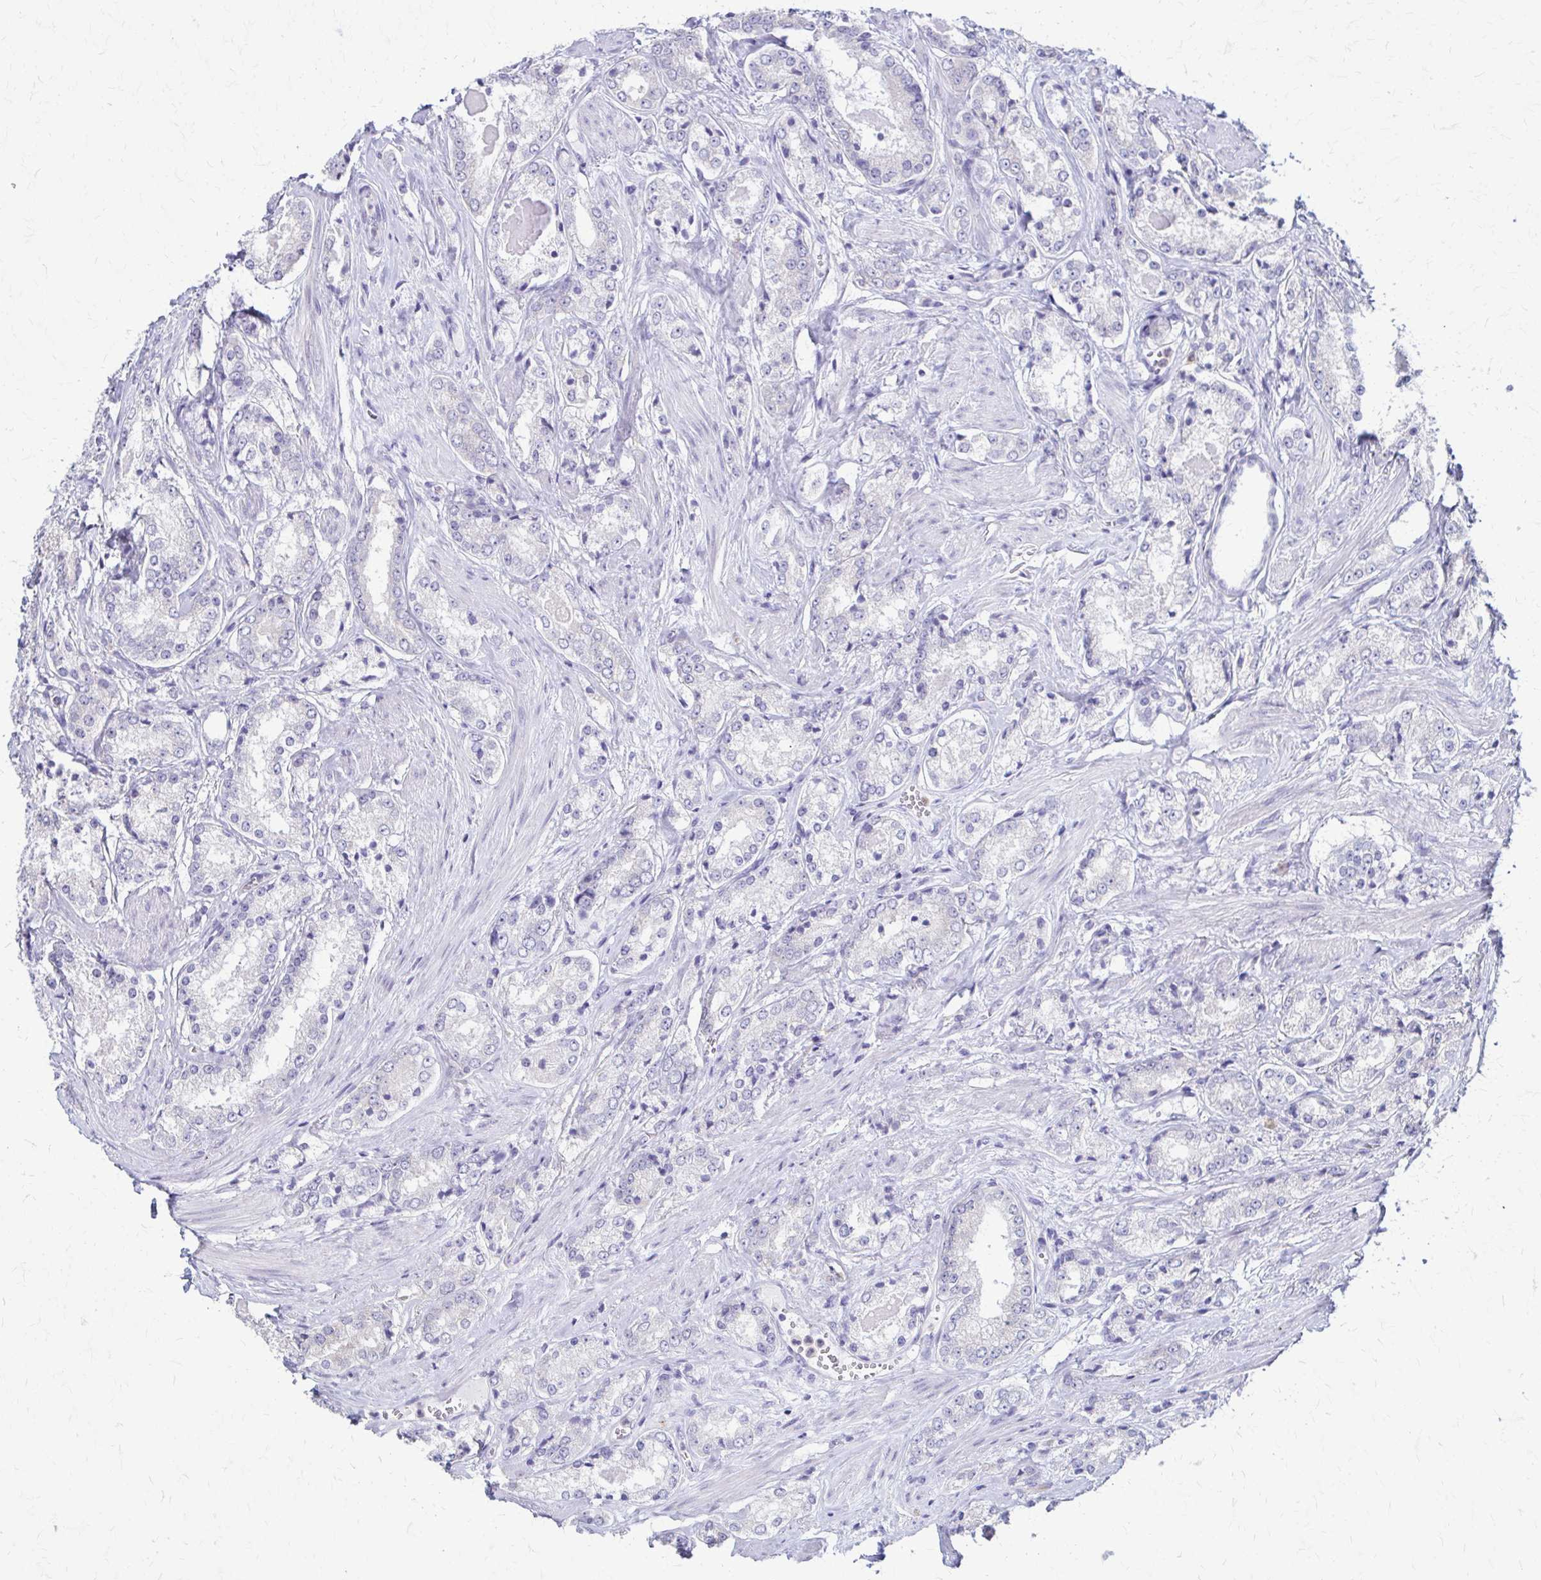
{"staining": {"intensity": "negative", "quantity": "none", "location": "none"}, "tissue": "prostate cancer", "cell_type": "Tumor cells", "image_type": "cancer", "snomed": [{"axis": "morphology", "description": "Adenocarcinoma, NOS"}, {"axis": "morphology", "description": "Adenocarcinoma, Low grade"}, {"axis": "topography", "description": "Prostate"}], "caption": "Immunohistochemistry histopathology image of neoplastic tissue: human prostate adenocarcinoma stained with DAB displays no significant protein positivity in tumor cells.", "gene": "PIK3AP1", "patient": {"sex": "male", "age": 68}}